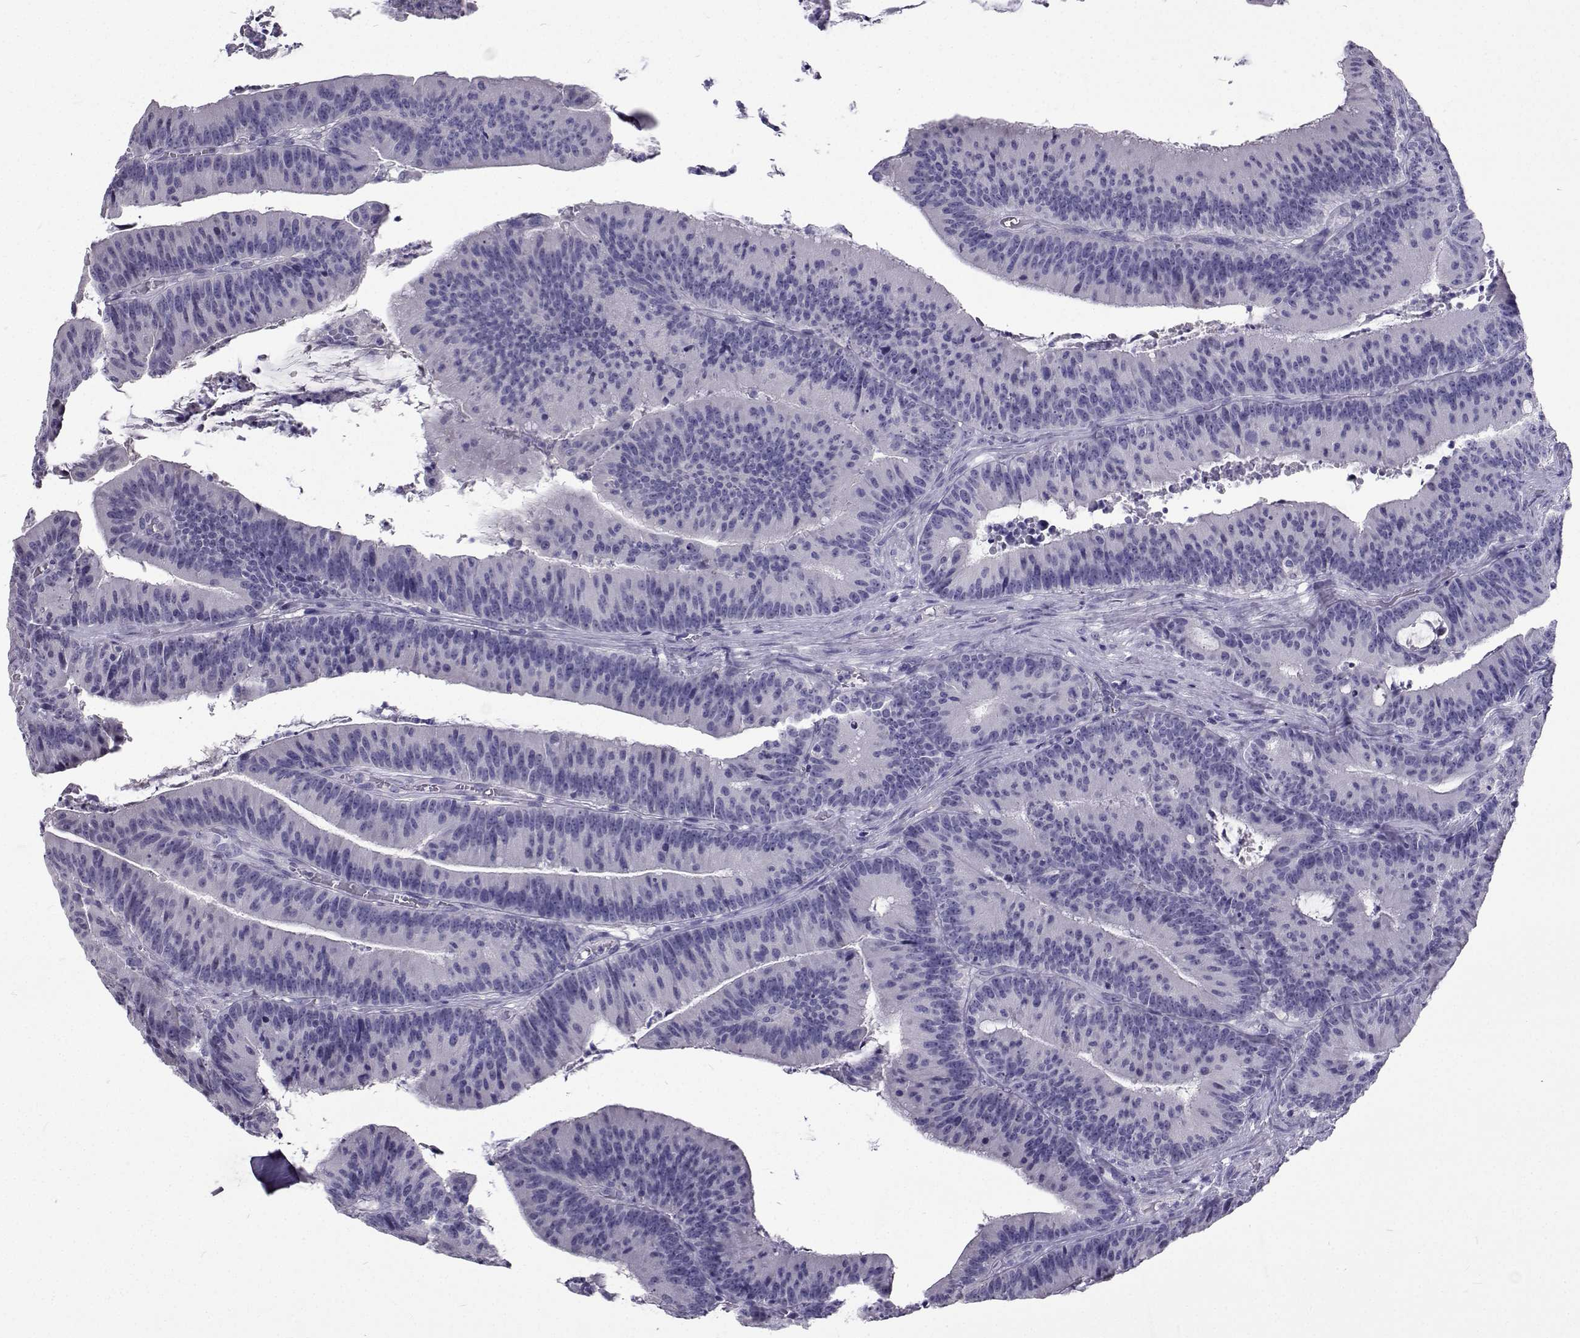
{"staining": {"intensity": "negative", "quantity": "none", "location": "none"}, "tissue": "colorectal cancer", "cell_type": "Tumor cells", "image_type": "cancer", "snomed": [{"axis": "morphology", "description": "Adenocarcinoma, NOS"}, {"axis": "topography", "description": "Colon"}], "caption": "Immunohistochemical staining of colorectal cancer displays no significant positivity in tumor cells.", "gene": "CFAP44", "patient": {"sex": "female", "age": 78}}